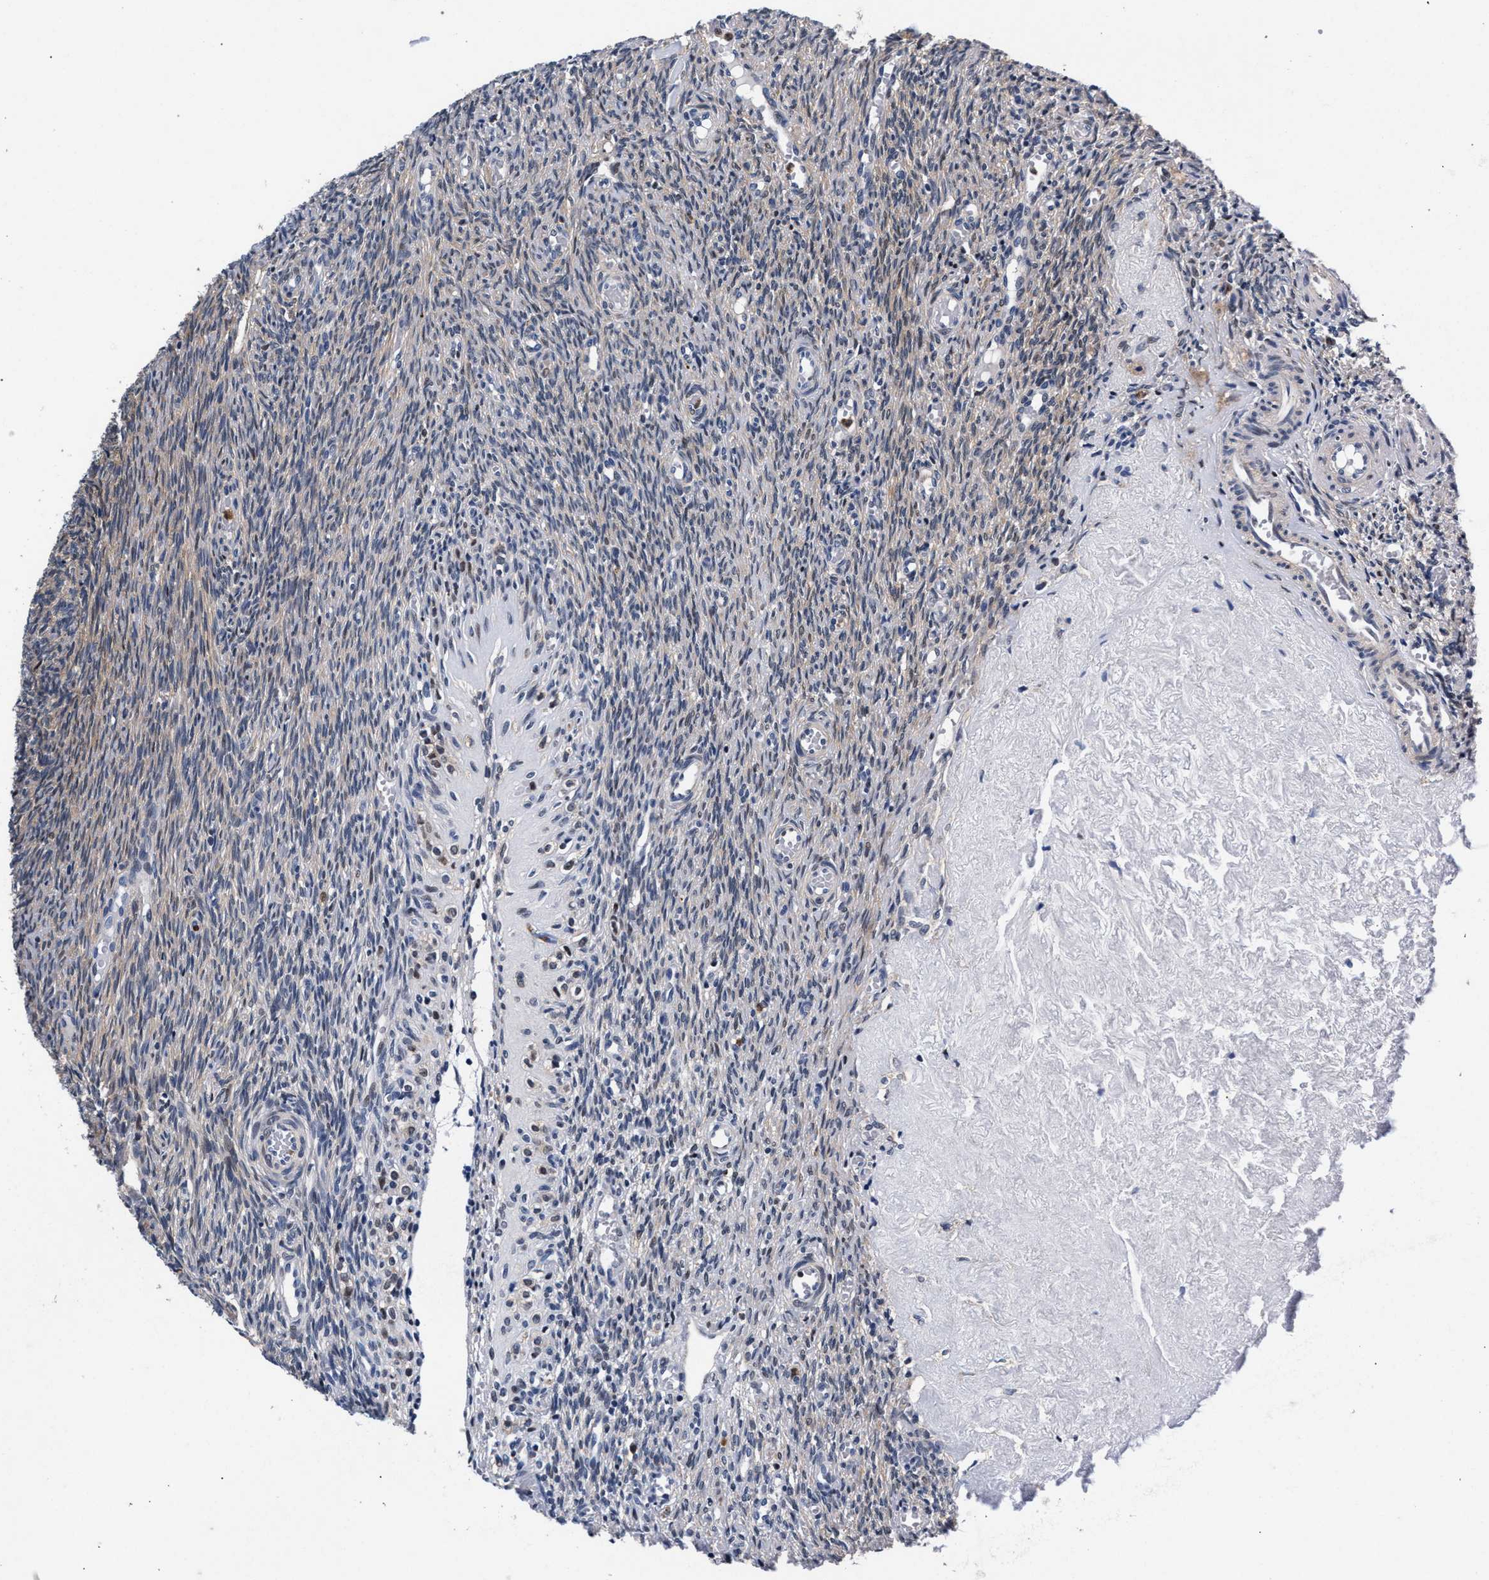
{"staining": {"intensity": "weak", "quantity": "25%-75%", "location": "cytoplasmic/membranous"}, "tissue": "ovary", "cell_type": "Follicle cells", "image_type": "normal", "snomed": [{"axis": "morphology", "description": "Normal tissue, NOS"}, {"axis": "topography", "description": "Ovary"}], "caption": "Immunohistochemistry micrograph of unremarkable ovary stained for a protein (brown), which shows low levels of weak cytoplasmic/membranous expression in approximately 25%-75% of follicle cells.", "gene": "ZNF462", "patient": {"sex": "female", "age": 41}}